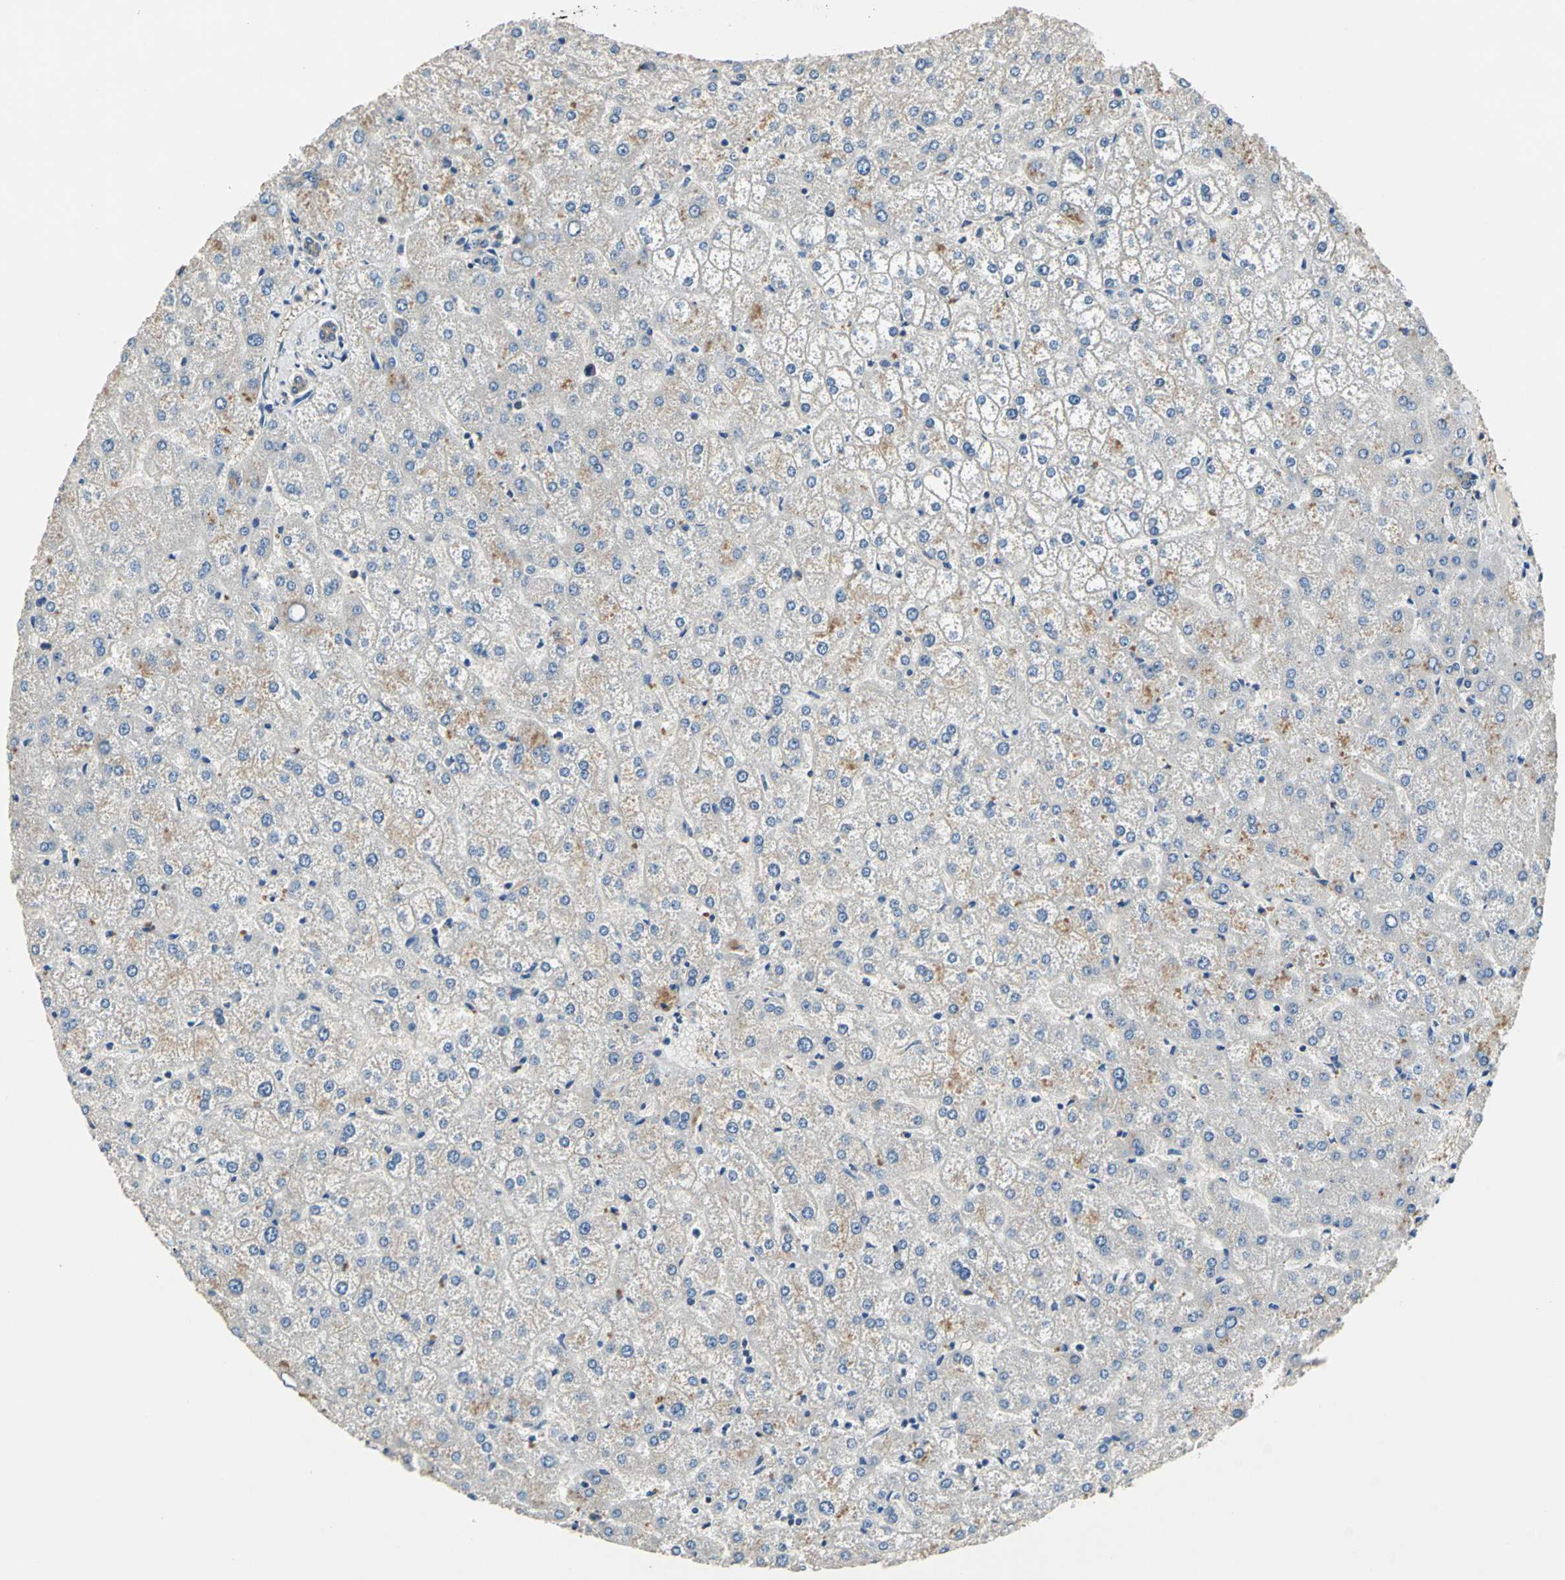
{"staining": {"intensity": "weak", "quantity": ">75%", "location": "cytoplasmic/membranous"}, "tissue": "liver", "cell_type": "Cholangiocytes", "image_type": "normal", "snomed": [{"axis": "morphology", "description": "Normal tissue, NOS"}, {"axis": "topography", "description": "Liver"}], "caption": "Protein staining of benign liver displays weak cytoplasmic/membranous expression in approximately >75% of cholangiocytes.", "gene": "PRKCA", "patient": {"sex": "female", "age": 32}}